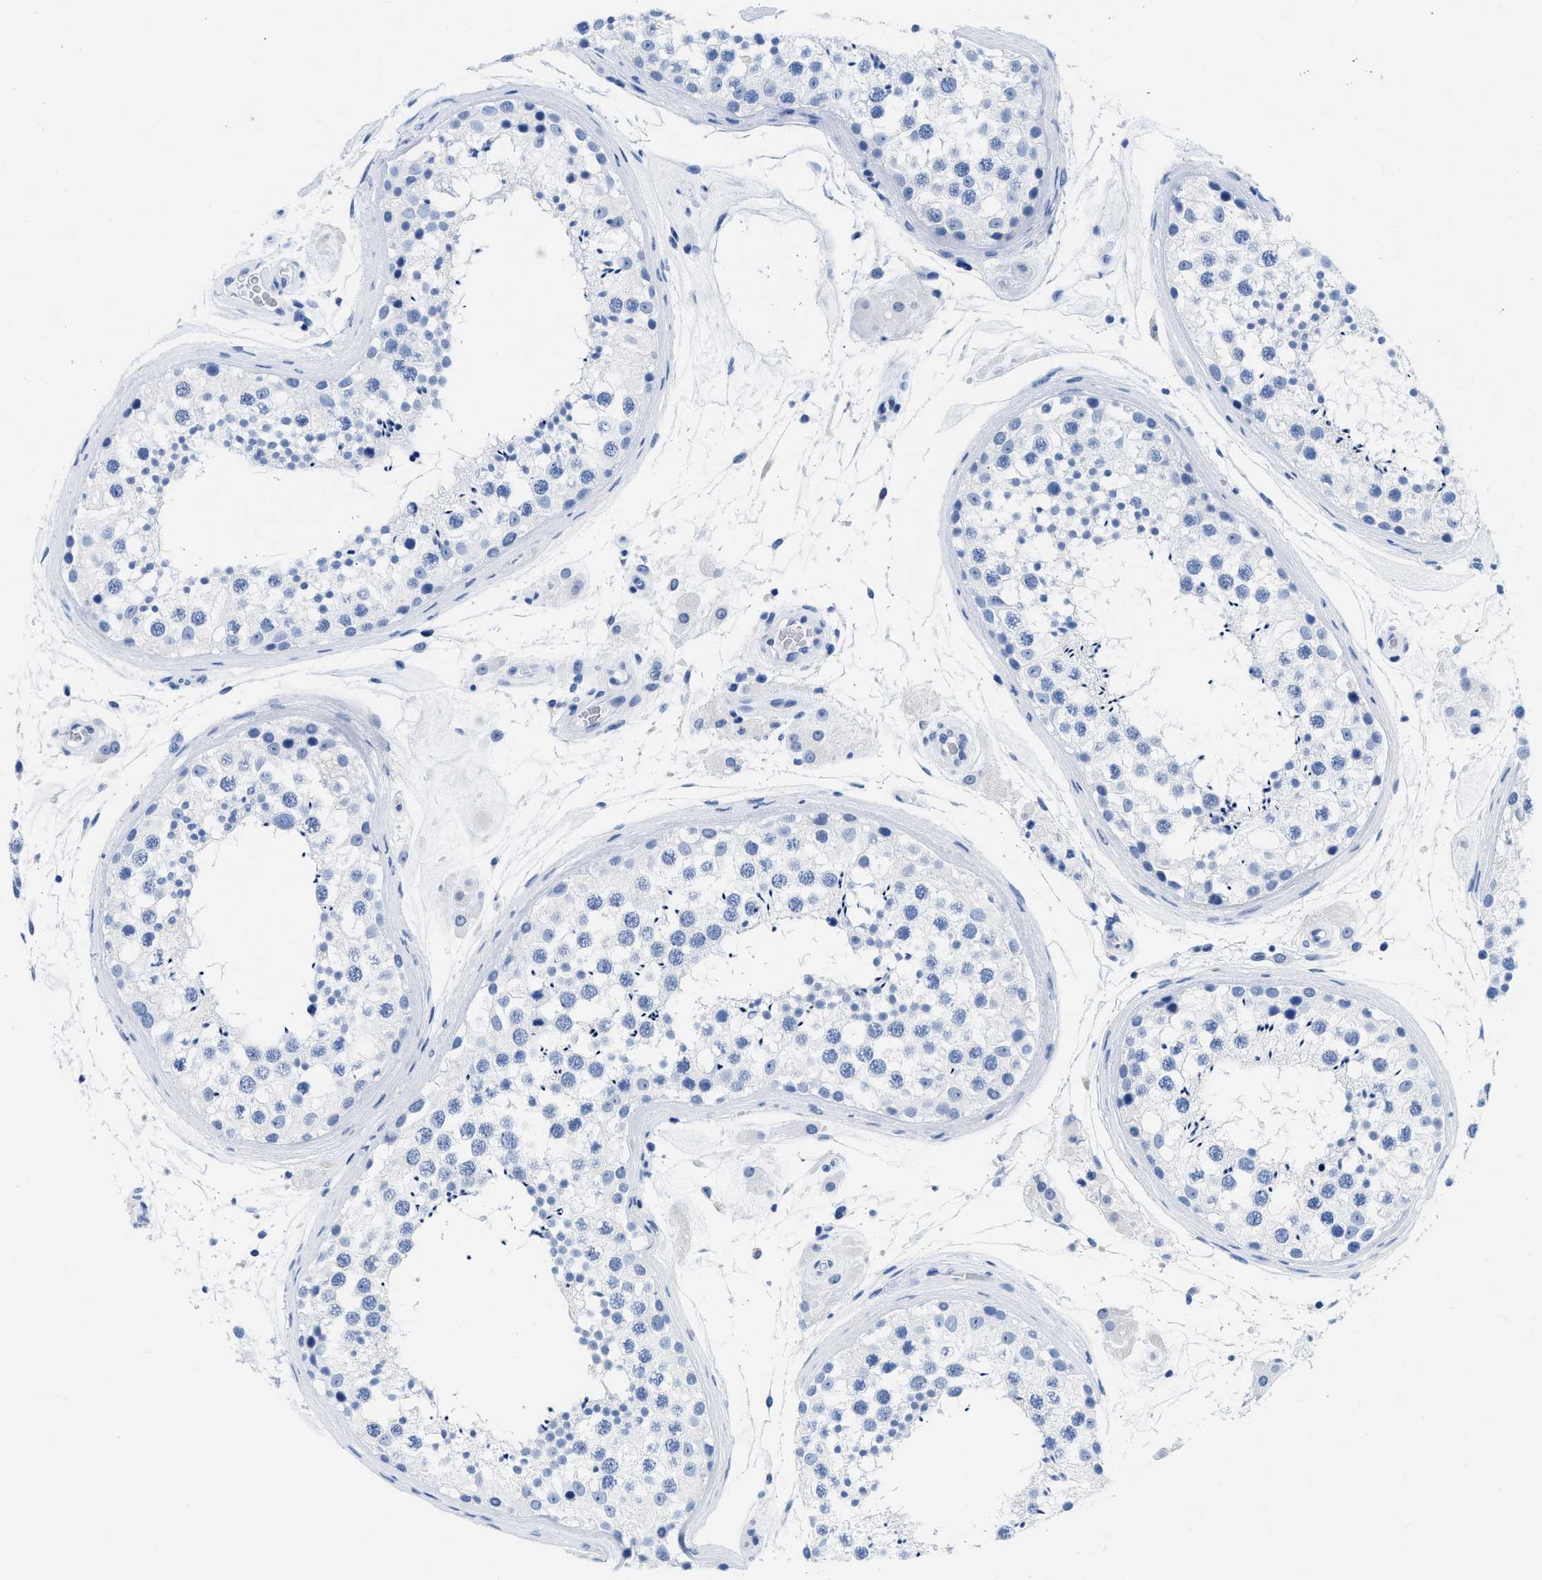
{"staining": {"intensity": "negative", "quantity": "none", "location": "none"}, "tissue": "testis", "cell_type": "Cells in seminiferous ducts", "image_type": "normal", "snomed": [{"axis": "morphology", "description": "Normal tissue, NOS"}, {"axis": "topography", "description": "Testis"}], "caption": "The immunohistochemistry image has no significant positivity in cells in seminiferous ducts of testis. The staining is performed using DAB brown chromogen with nuclei counter-stained in using hematoxylin.", "gene": "CR1", "patient": {"sex": "male", "age": 46}}